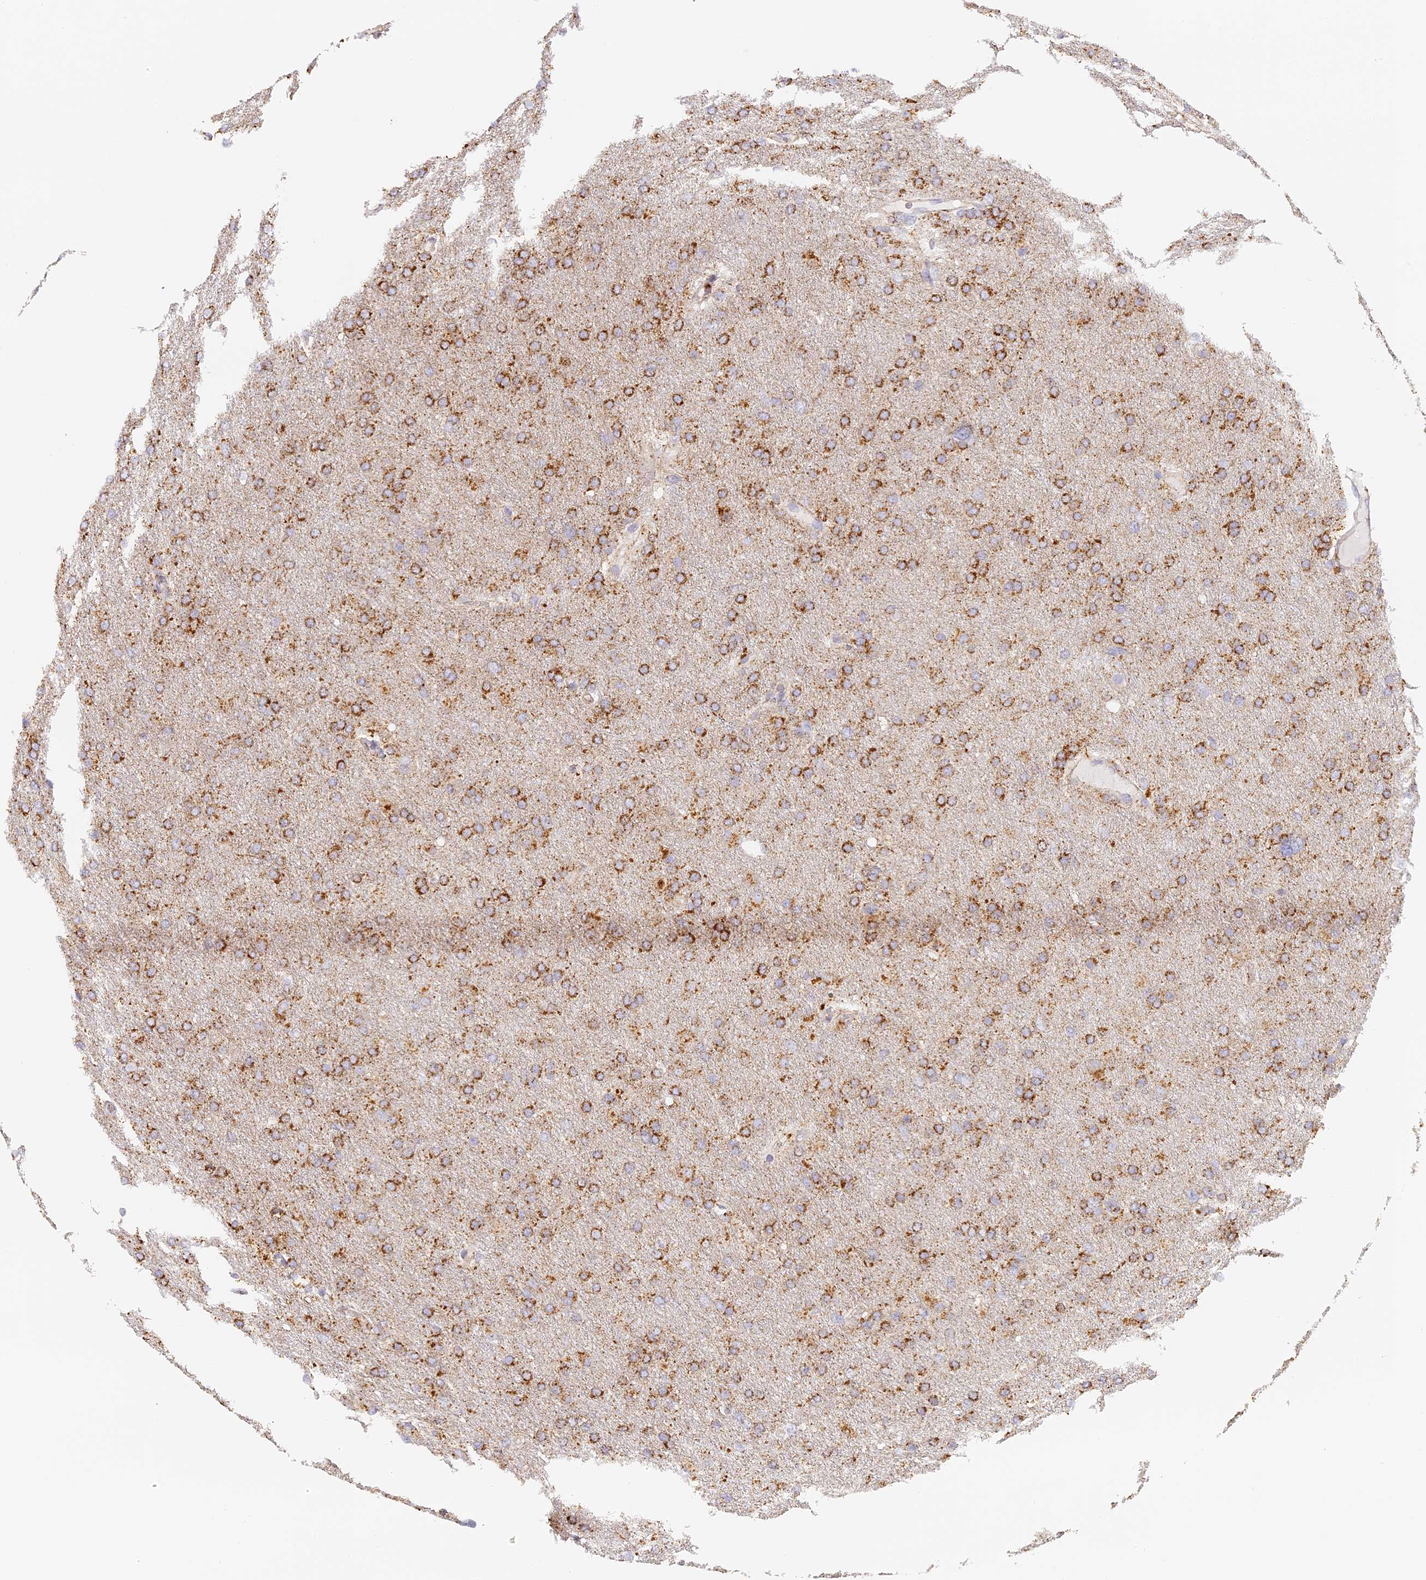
{"staining": {"intensity": "moderate", "quantity": ">75%", "location": "cytoplasmic/membranous"}, "tissue": "glioma", "cell_type": "Tumor cells", "image_type": "cancer", "snomed": [{"axis": "morphology", "description": "Glioma, malignant, High grade"}, {"axis": "topography", "description": "Cerebral cortex"}], "caption": "This image displays immunohistochemistry staining of malignant glioma (high-grade), with medium moderate cytoplasmic/membranous staining in approximately >75% of tumor cells.", "gene": "LAMP2", "patient": {"sex": "female", "age": 36}}